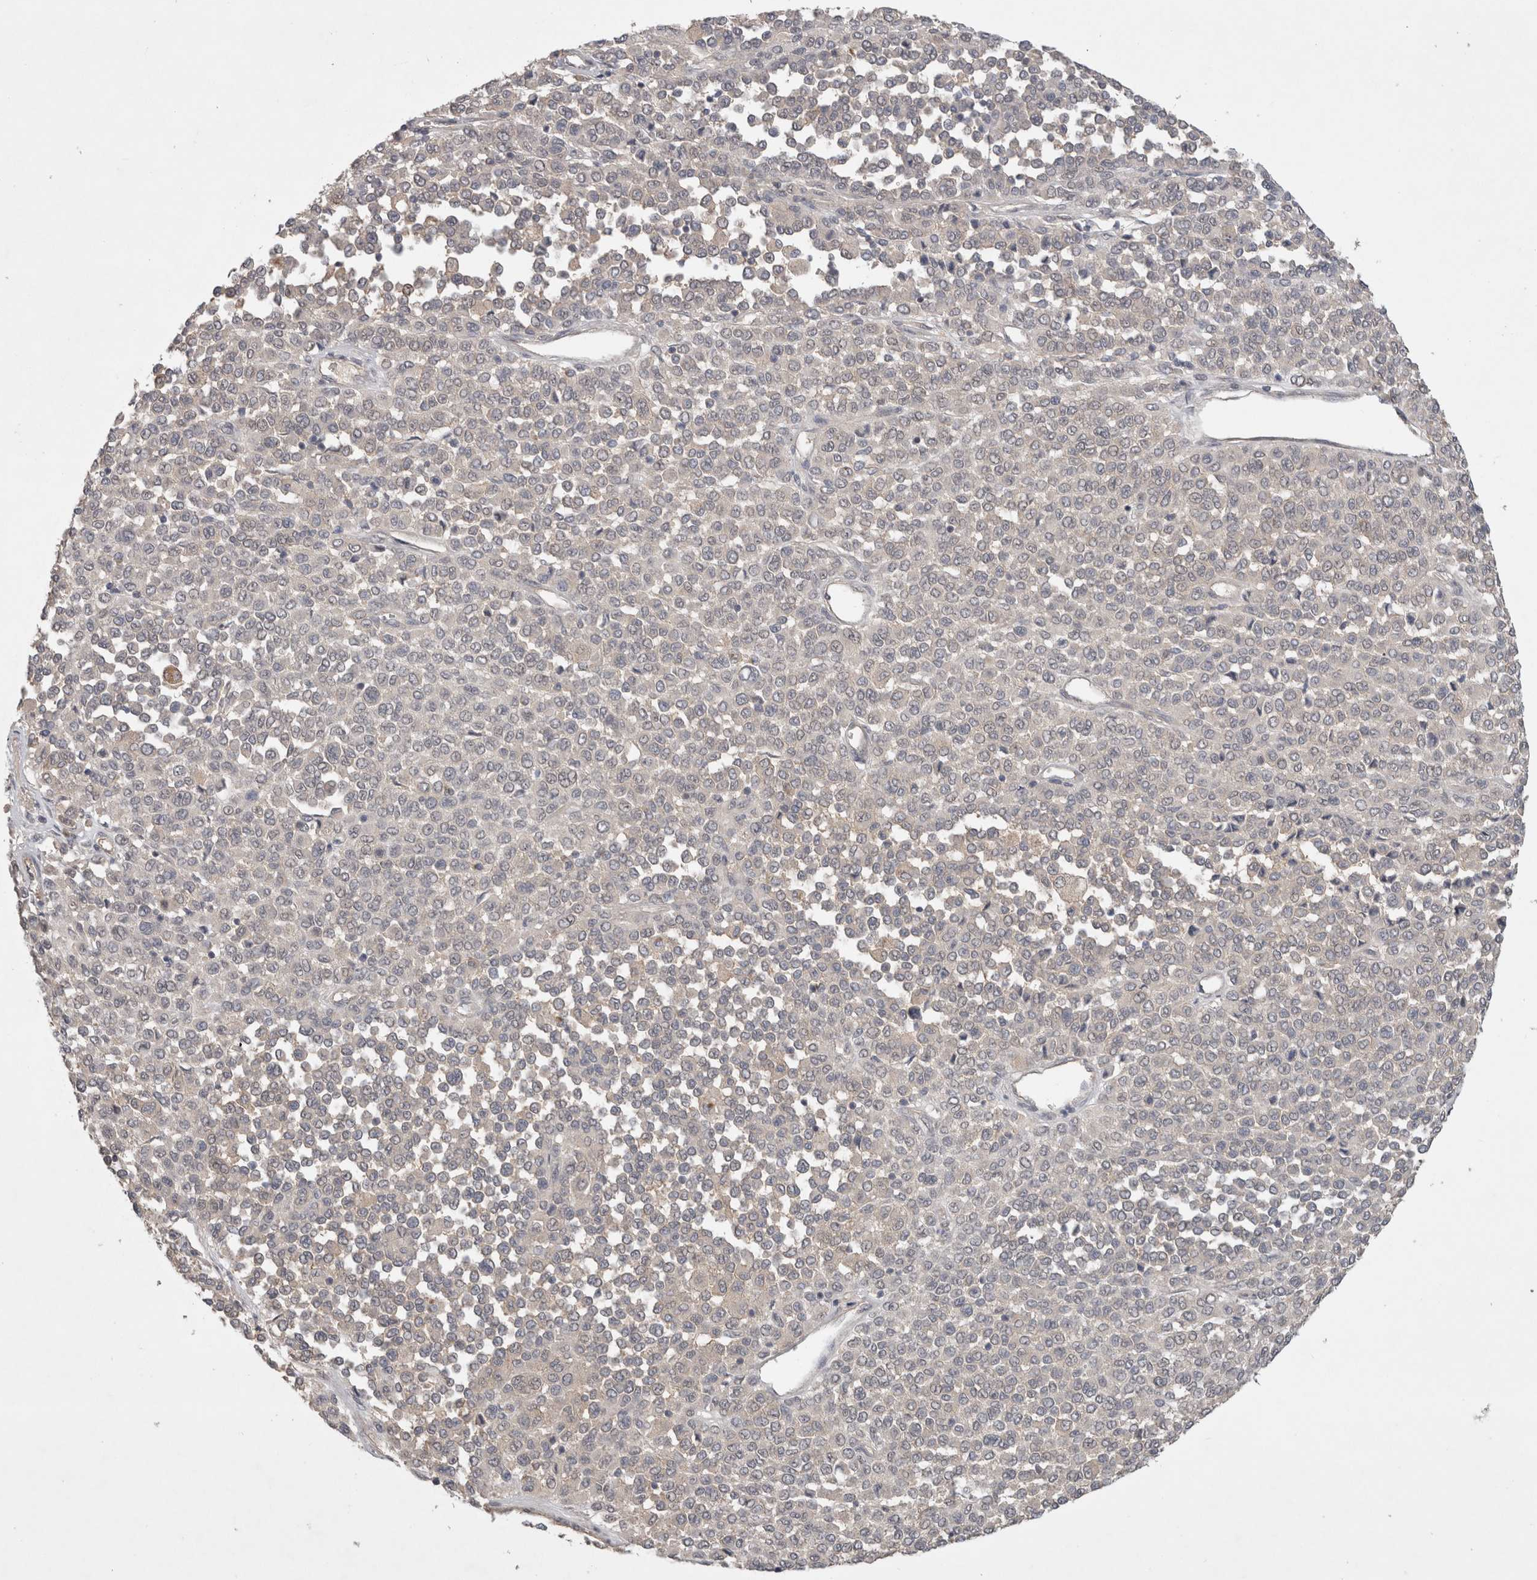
{"staining": {"intensity": "negative", "quantity": "none", "location": "none"}, "tissue": "melanoma", "cell_type": "Tumor cells", "image_type": "cancer", "snomed": [{"axis": "morphology", "description": "Malignant melanoma, Metastatic site"}, {"axis": "topography", "description": "Pancreas"}], "caption": "Human malignant melanoma (metastatic site) stained for a protein using immunohistochemistry (IHC) reveals no expression in tumor cells.", "gene": "CERS3", "patient": {"sex": "female", "age": 30}}